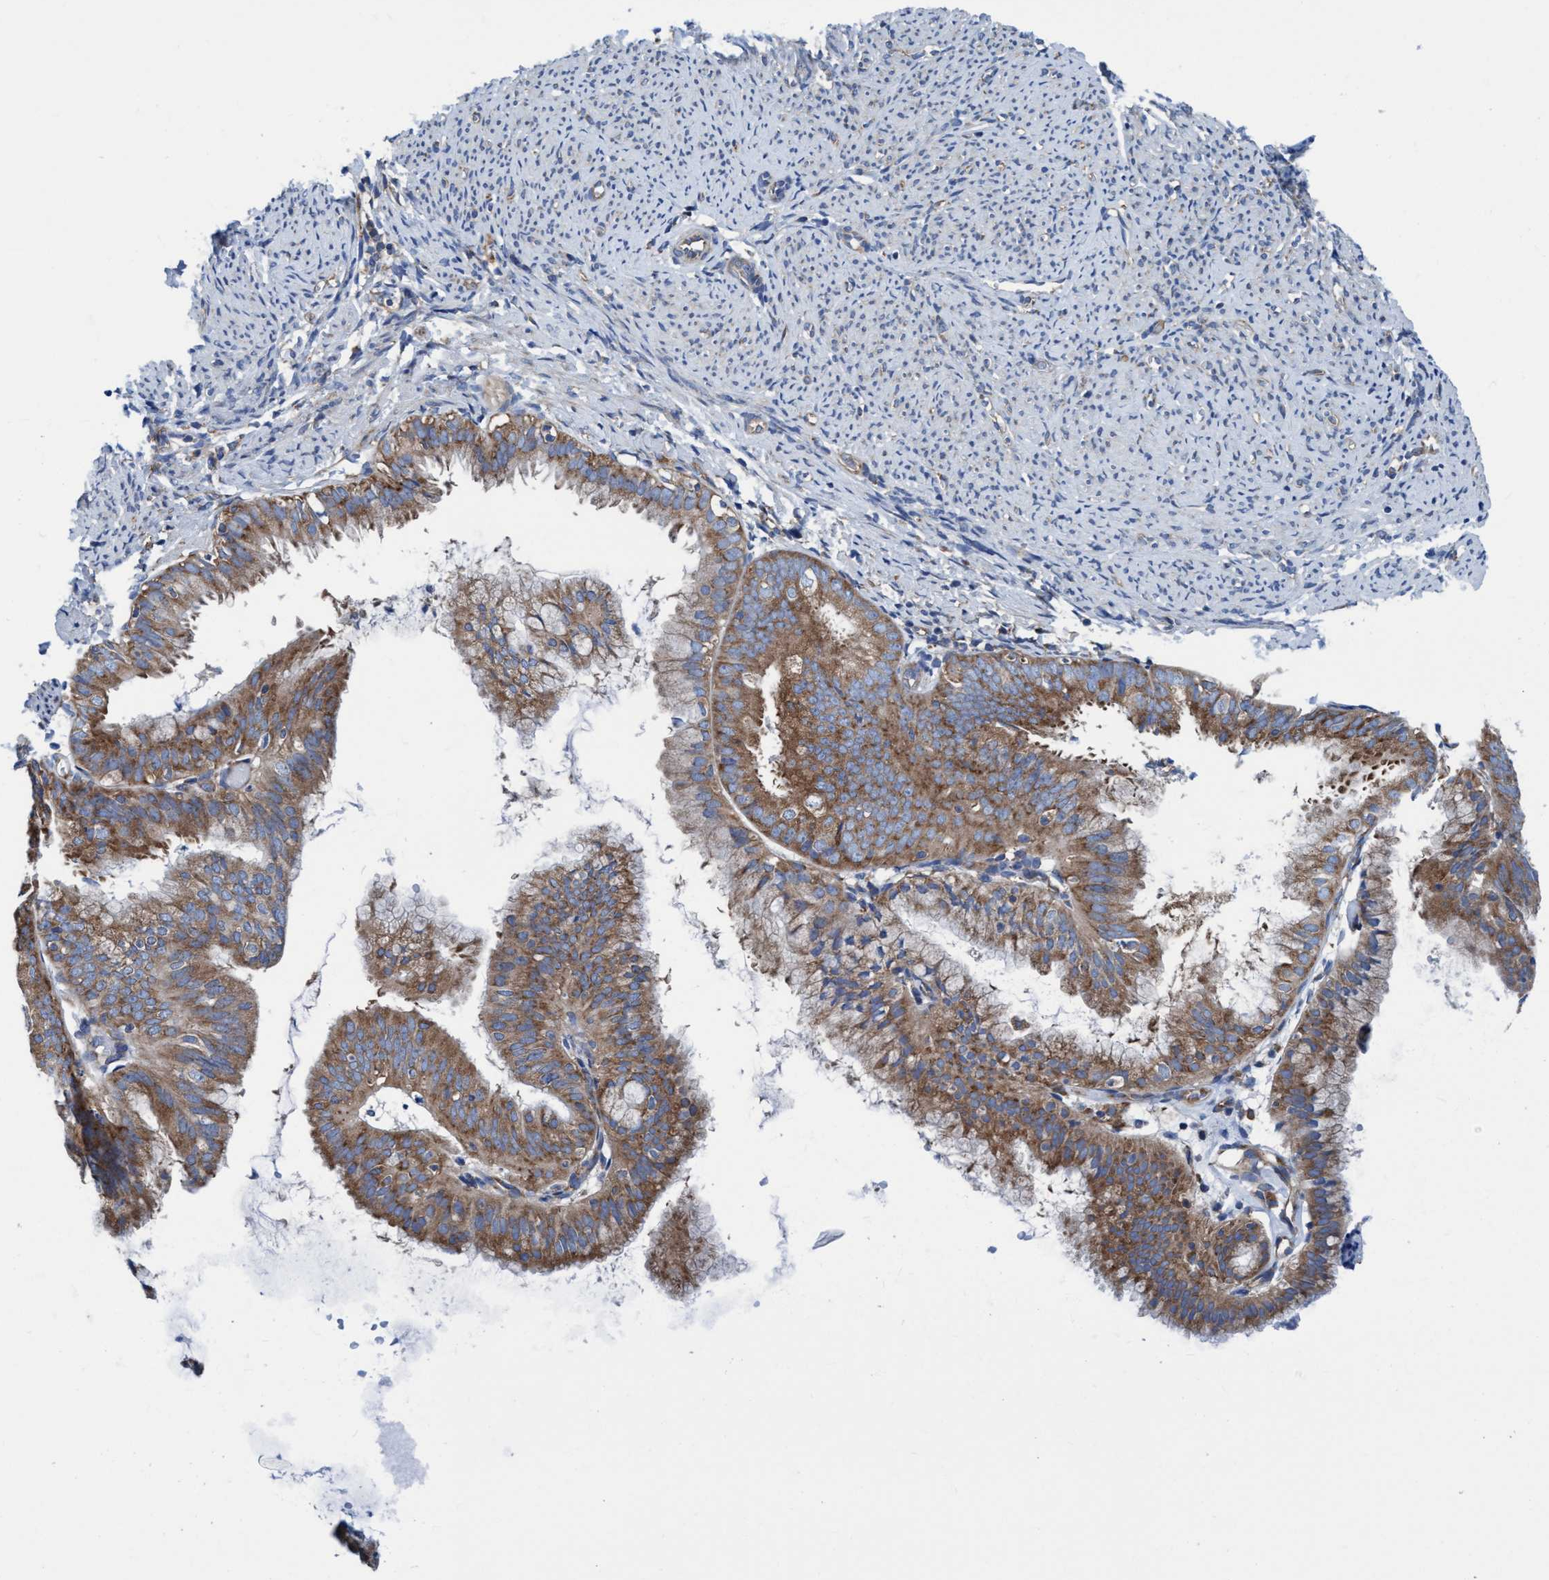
{"staining": {"intensity": "moderate", "quantity": ">75%", "location": "cytoplasmic/membranous"}, "tissue": "endometrial cancer", "cell_type": "Tumor cells", "image_type": "cancer", "snomed": [{"axis": "morphology", "description": "Adenocarcinoma, NOS"}, {"axis": "topography", "description": "Endometrium"}], "caption": "Approximately >75% of tumor cells in human endometrial cancer show moderate cytoplasmic/membranous protein expression as visualized by brown immunohistochemical staining.", "gene": "NMT1", "patient": {"sex": "female", "age": 63}}